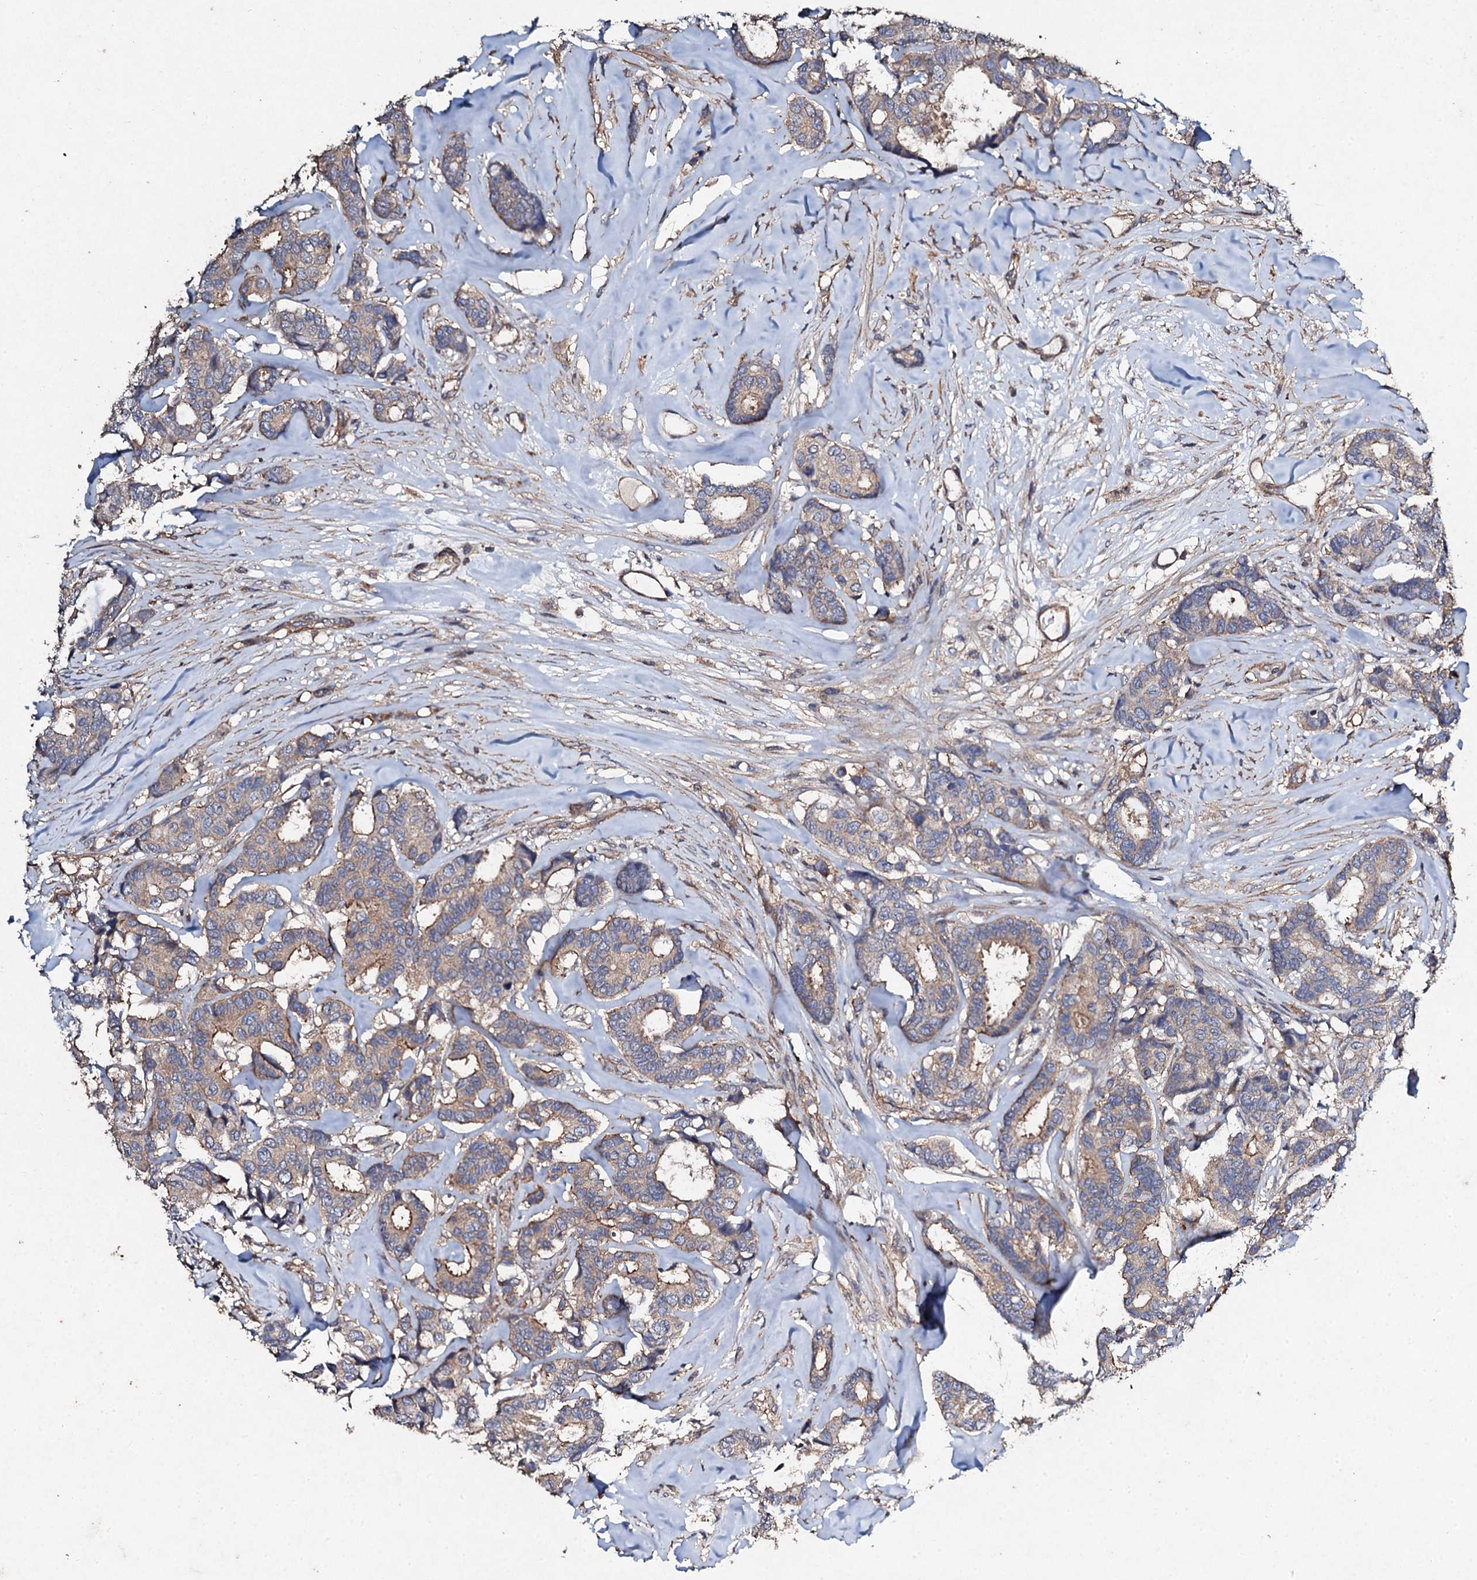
{"staining": {"intensity": "moderate", "quantity": ">75%", "location": "cytoplasmic/membranous"}, "tissue": "breast cancer", "cell_type": "Tumor cells", "image_type": "cancer", "snomed": [{"axis": "morphology", "description": "Duct carcinoma"}, {"axis": "topography", "description": "Breast"}], "caption": "Immunohistochemical staining of breast cancer (invasive ductal carcinoma) reveals medium levels of moderate cytoplasmic/membranous expression in approximately >75% of tumor cells.", "gene": "MOCOS", "patient": {"sex": "female", "age": 87}}